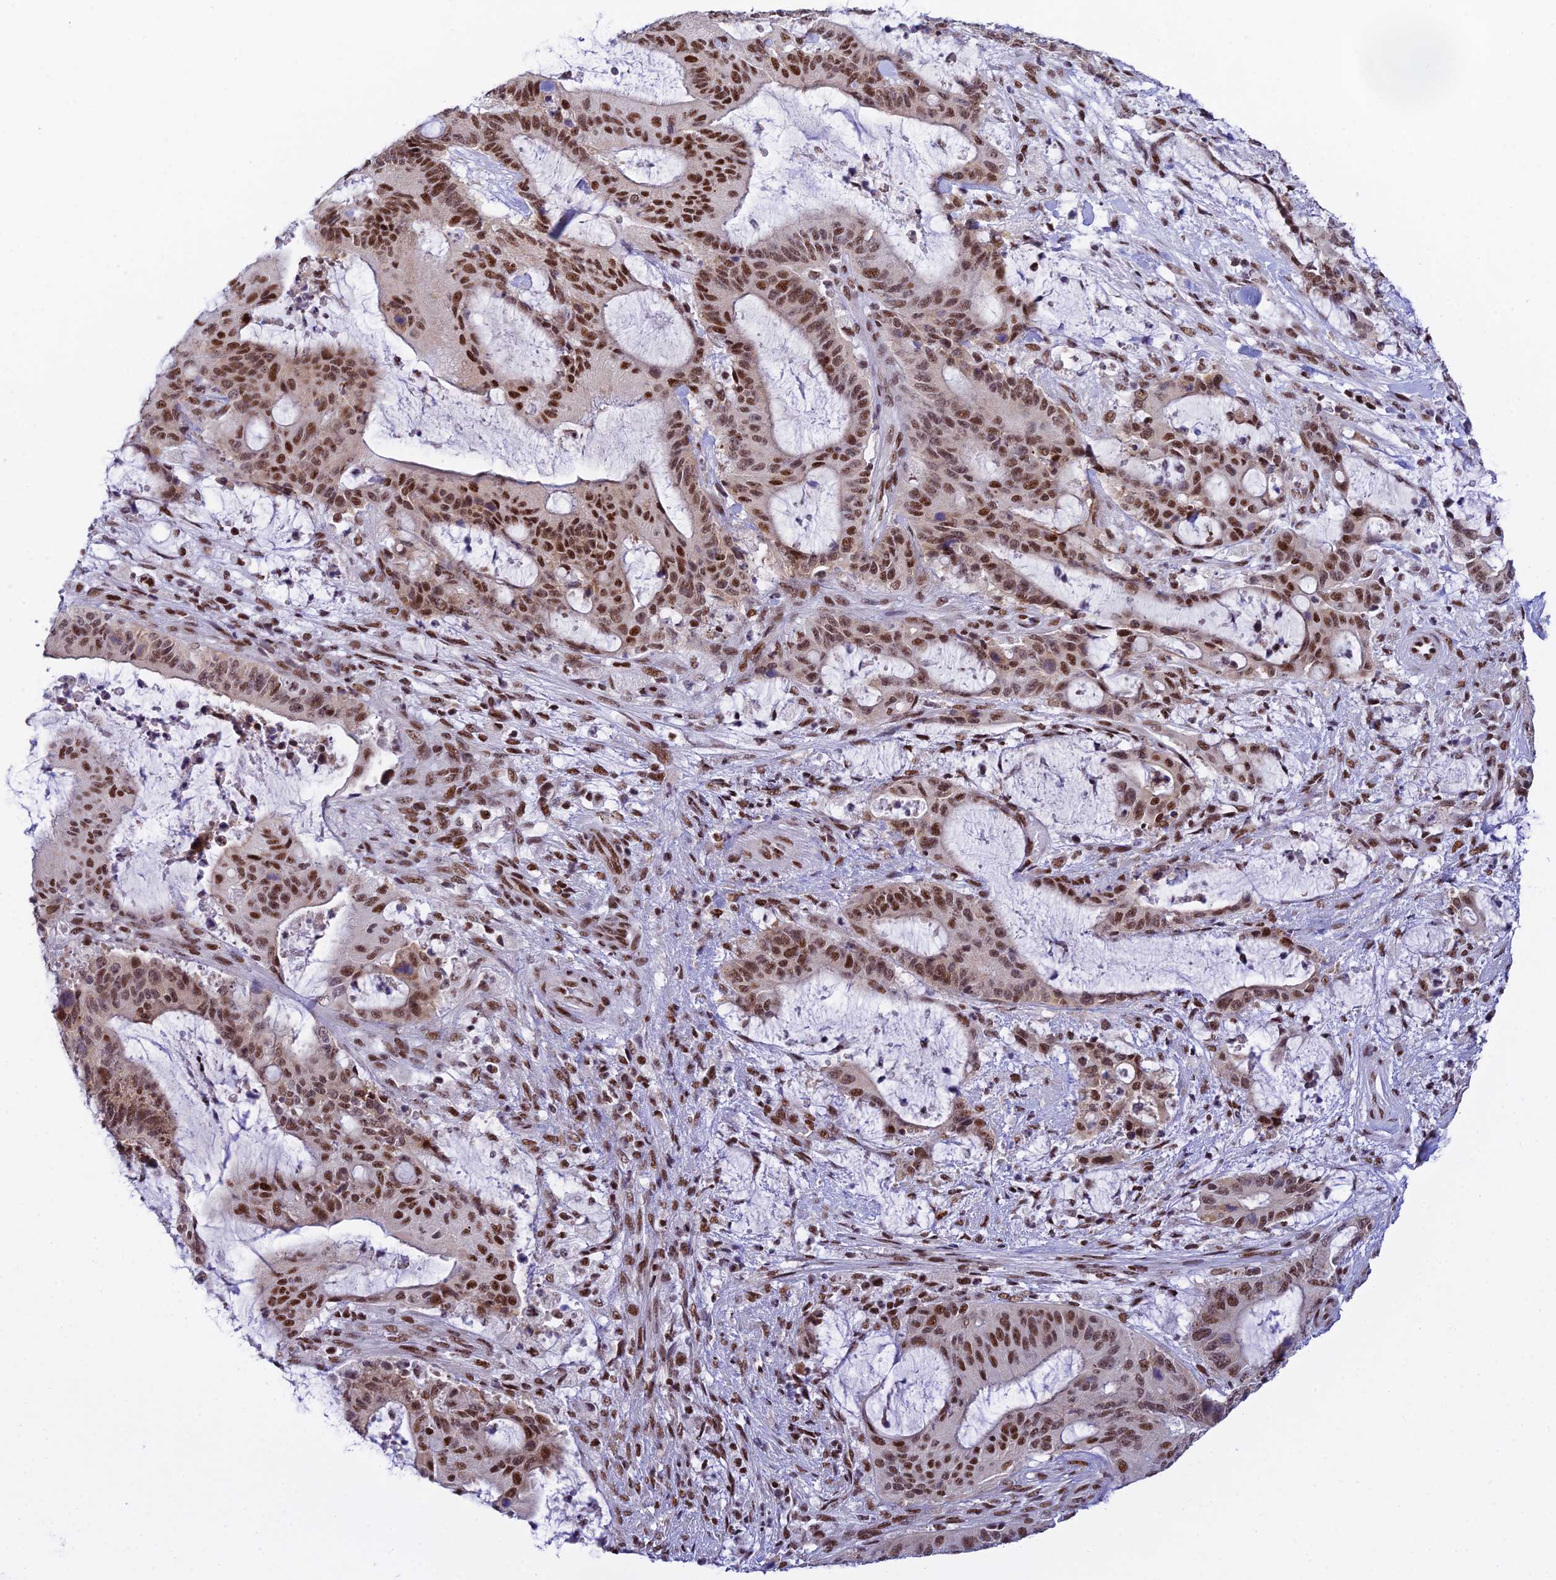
{"staining": {"intensity": "moderate", "quantity": ">75%", "location": "cytoplasmic/membranous,nuclear"}, "tissue": "liver cancer", "cell_type": "Tumor cells", "image_type": "cancer", "snomed": [{"axis": "morphology", "description": "Normal tissue, NOS"}, {"axis": "morphology", "description": "Cholangiocarcinoma"}, {"axis": "topography", "description": "Liver"}, {"axis": "topography", "description": "Peripheral nerve tissue"}], "caption": "Immunohistochemistry (DAB (3,3'-diaminobenzidine)) staining of human liver cancer (cholangiocarcinoma) displays moderate cytoplasmic/membranous and nuclear protein staining in approximately >75% of tumor cells.", "gene": "USP22", "patient": {"sex": "female", "age": 73}}